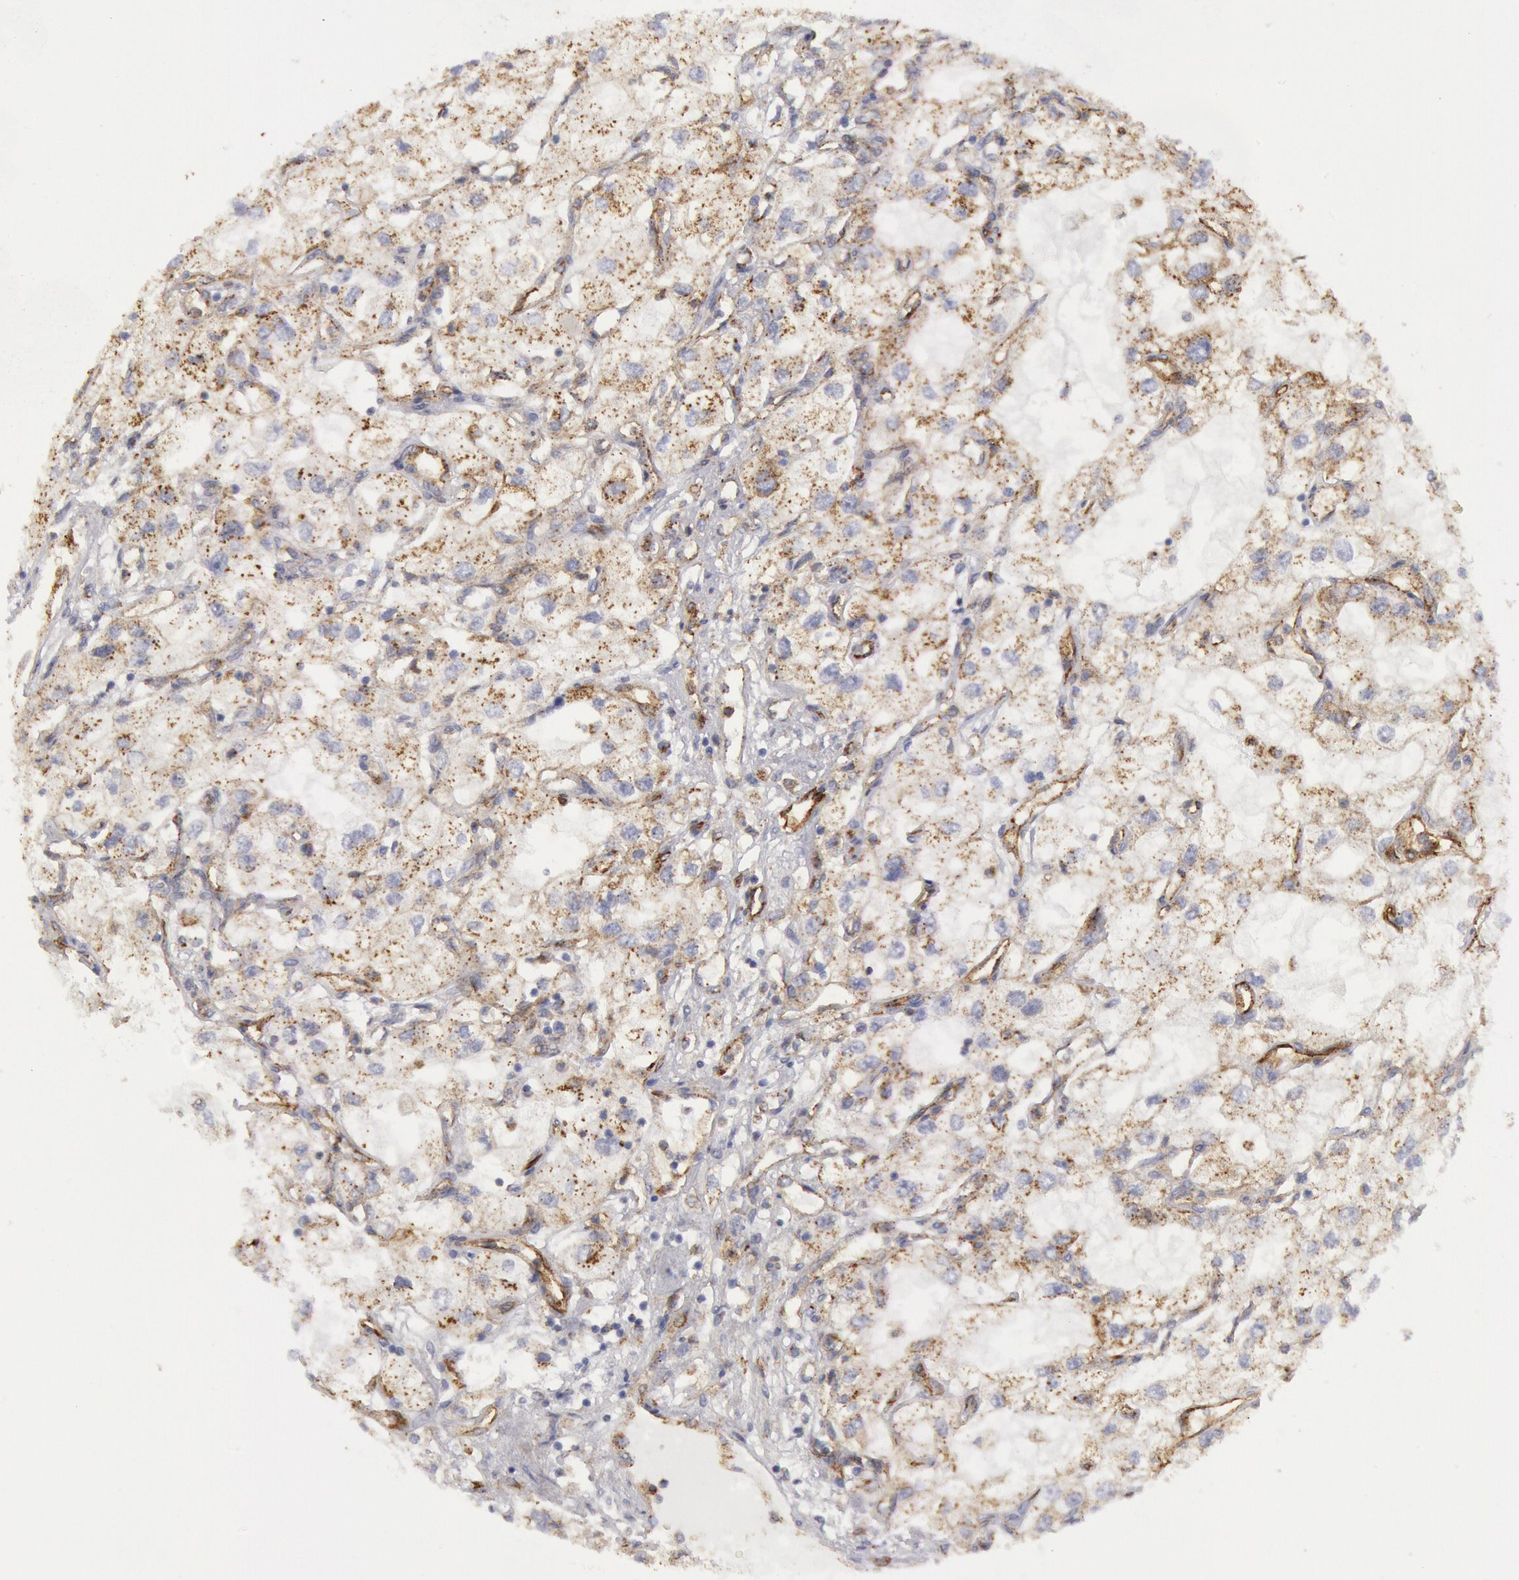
{"staining": {"intensity": "weak", "quantity": "<25%", "location": "cytoplasmic/membranous"}, "tissue": "renal cancer", "cell_type": "Tumor cells", "image_type": "cancer", "snomed": [{"axis": "morphology", "description": "Adenocarcinoma, NOS"}, {"axis": "topography", "description": "Kidney"}], "caption": "The histopathology image displays no staining of tumor cells in renal cancer. Nuclei are stained in blue.", "gene": "FLOT1", "patient": {"sex": "male", "age": 57}}